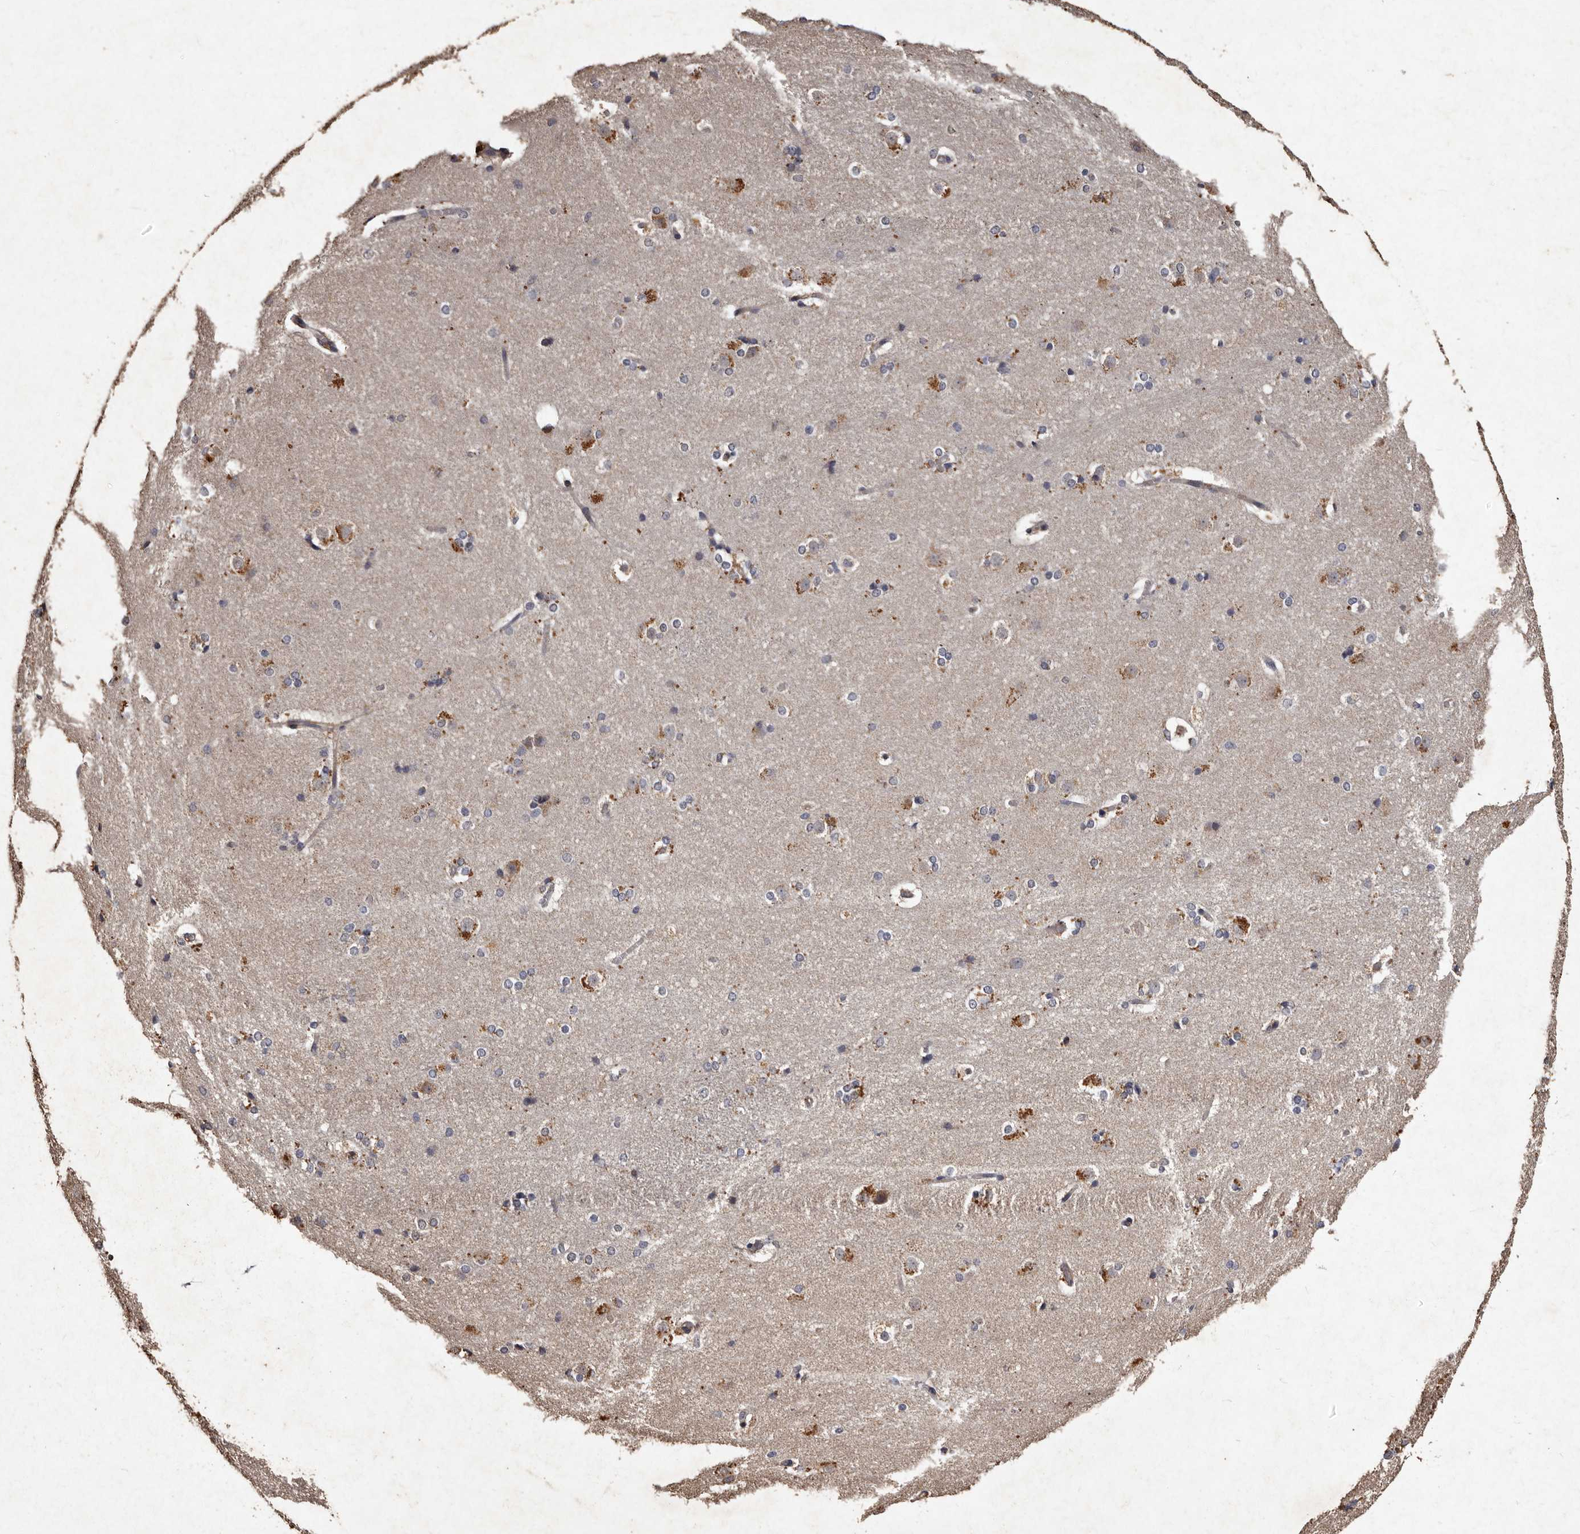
{"staining": {"intensity": "moderate", "quantity": "<25%", "location": "cytoplasmic/membranous"}, "tissue": "caudate", "cell_type": "Glial cells", "image_type": "normal", "snomed": [{"axis": "morphology", "description": "Normal tissue, NOS"}, {"axis": "topography", "description": "Lateral ventricle wall"}], "caption": "This micrograph demonstrates benign caudate stained with IHC to label a protein in brown. The cytoplasmic/membranous of glial cells show moderate positivity for the protein. Nuclei are counter-stained blue.", "gene": "TFB1M", "patient": {"sex": "female", "age": 19}}